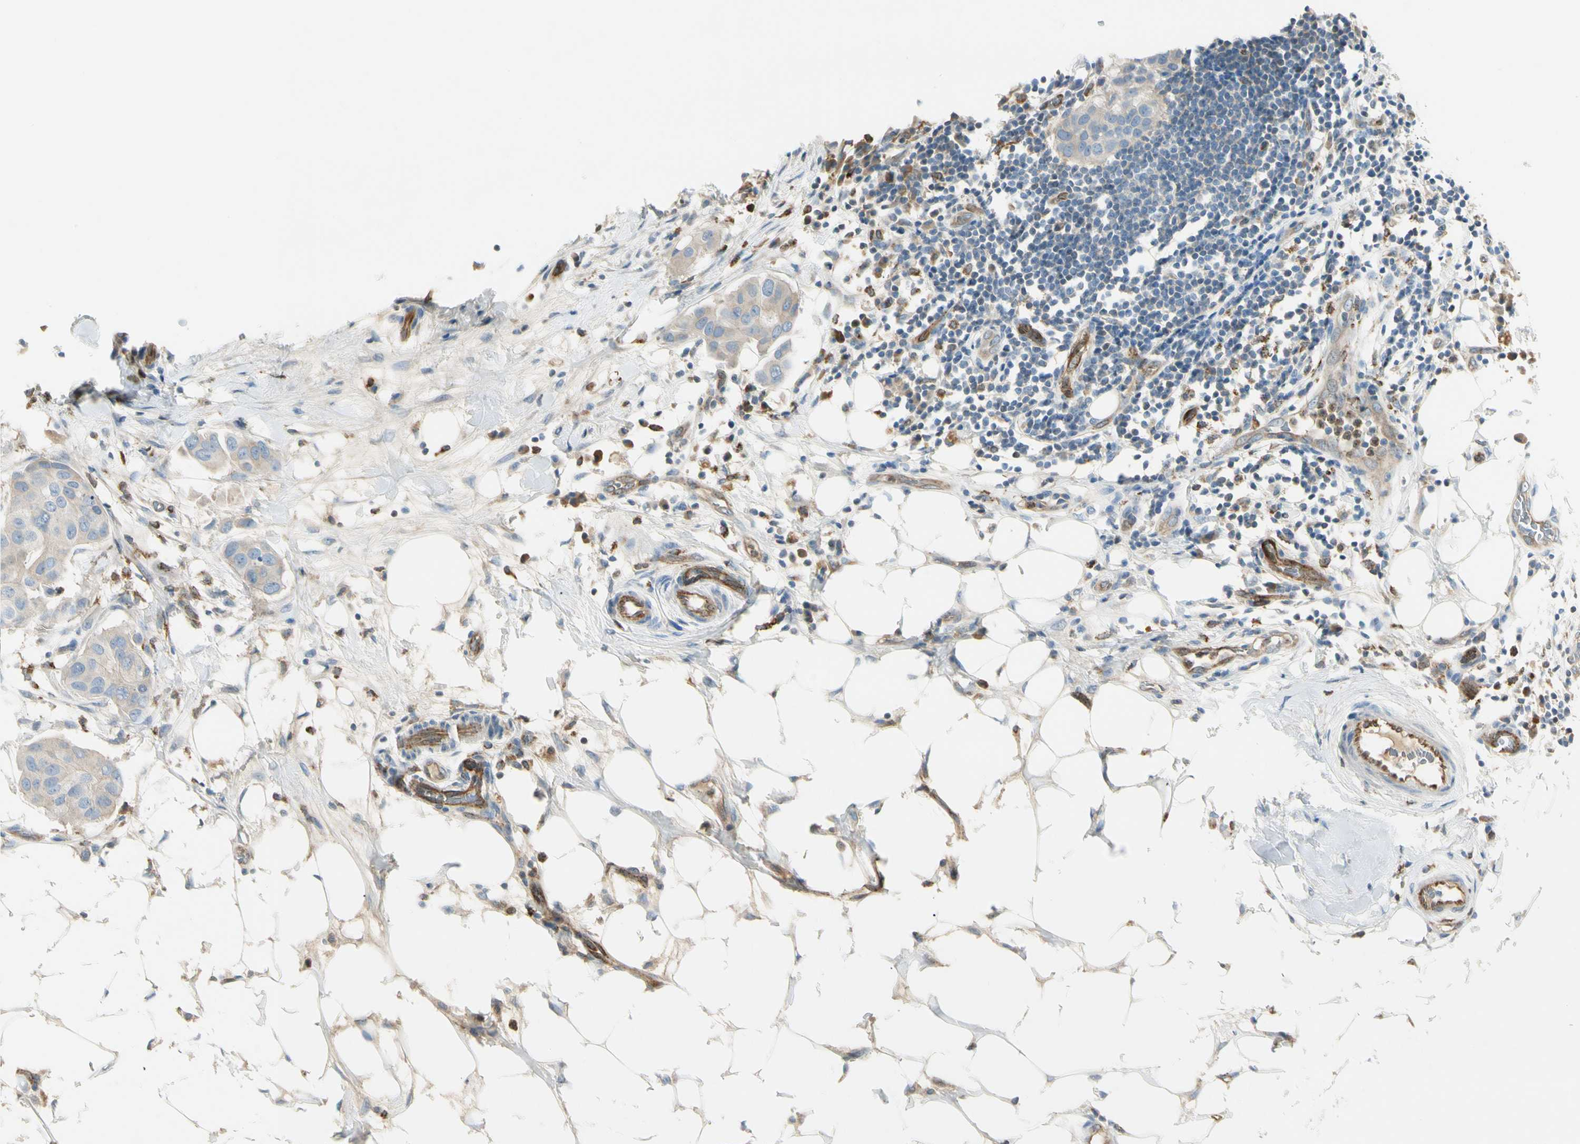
{"staining": {"intensity": "negative", "quantity": "none", "location": "none"}, "tissue": "breast cancer", "cell_type": "Tumor cells", "image_type": "cancer", "snomed": [{"axis": "morphology", "description": "Duct carcinoma"}, {"axis": "topography", "description": "Breast"}], "caption": "Image shows no significant protein staining in tumor cells of breast infiltrating ductal carcinoma.", "gene": "LPCAT2", "patient": {"sex": "female", "age": 40}}